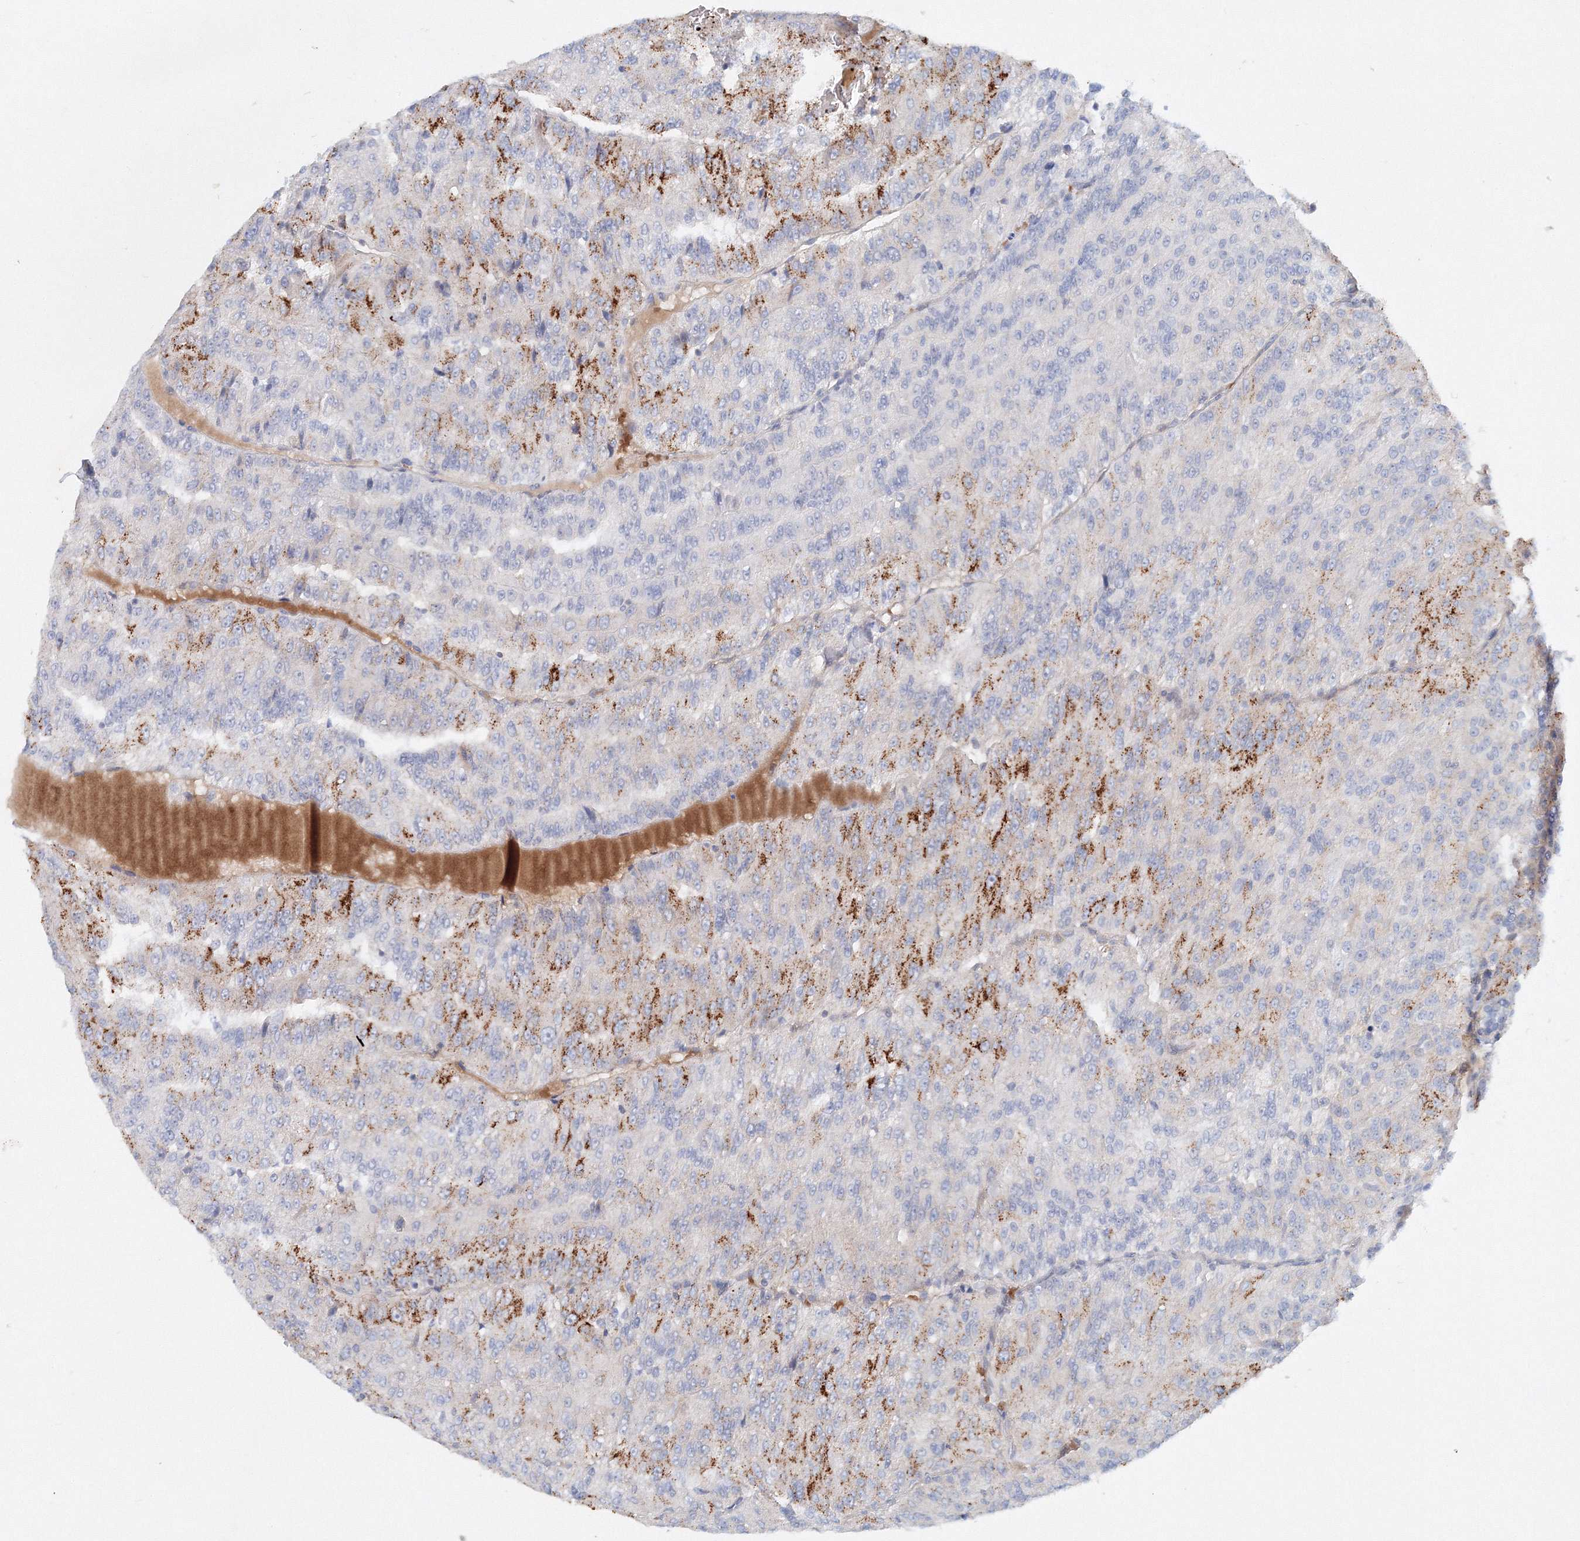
{"staining": {"intensity": "moderate", "quantity": "<25%", "location": "cytoplasmic/membranous"}, "tissue": "renal cancer", "cell_type": "Tumor cells", "image_type": "cancer", "snomed": [{"axis": "morphology", "description": "Adenocarcinoma, NOS"}, {"axis": "topography", "description": "Kidney"}], "caption": "A brown stain labels moderate cytoplasmic/membranous expression of a protein in human adenocarcinoma (renal) tumor cells.", "gene": "SH3BP5", "patient": {"sex": "female", "age": 63}}